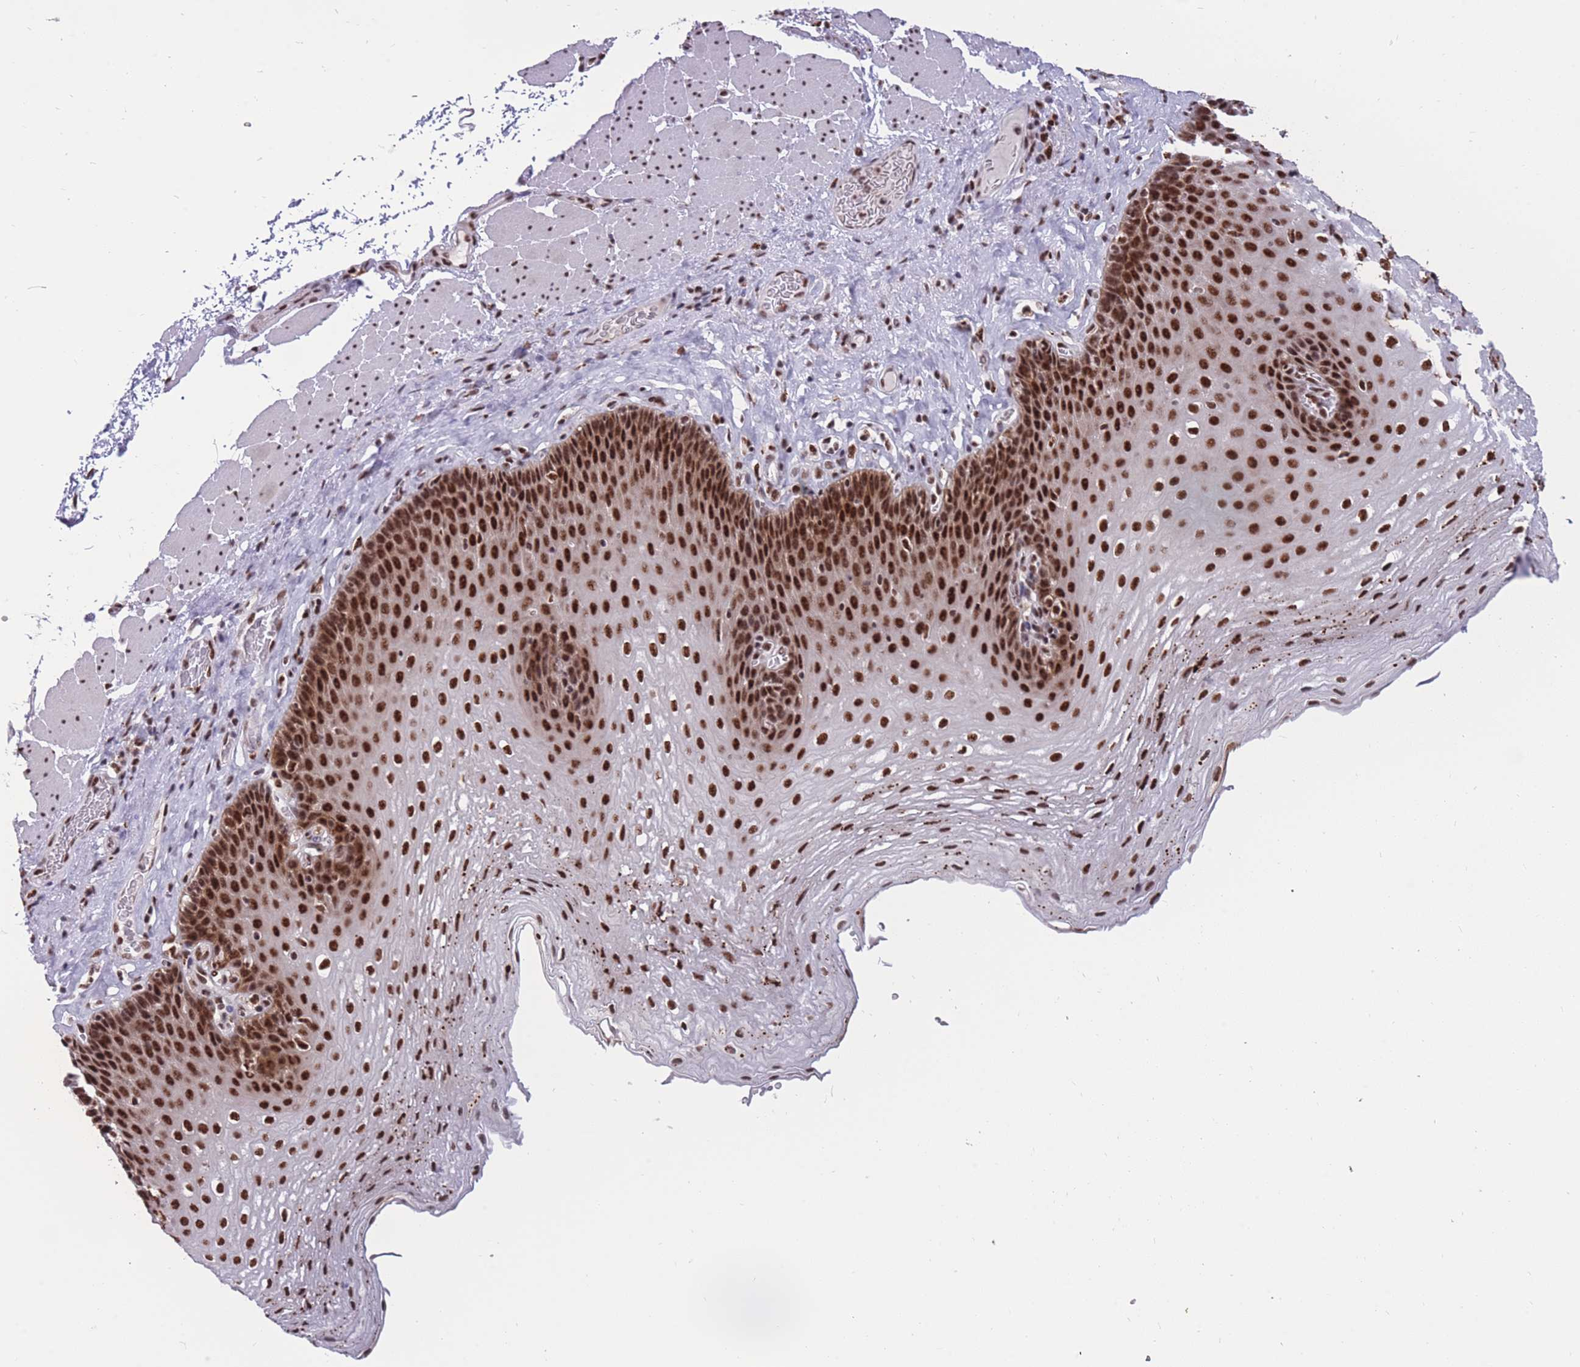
{"staining": {"intensity": "strong", "quantity": ">75%", "location": "nuclear"}, "tissue": "esophagus", "cell_type": "Squamous epithelial cells", "image_type": "normal", "snomed": [{"axis": "morphology", "description": "Normal tissue, NOS"}, {"axis": "topography", "description": "Esophagus"}], "caption": "A brown stain labels strong nuclear expression of a protein in squamous epithelial cells of benign esophagus.", "gene": "PRPF19", "patient": {"sex": "female", "age": 66}}